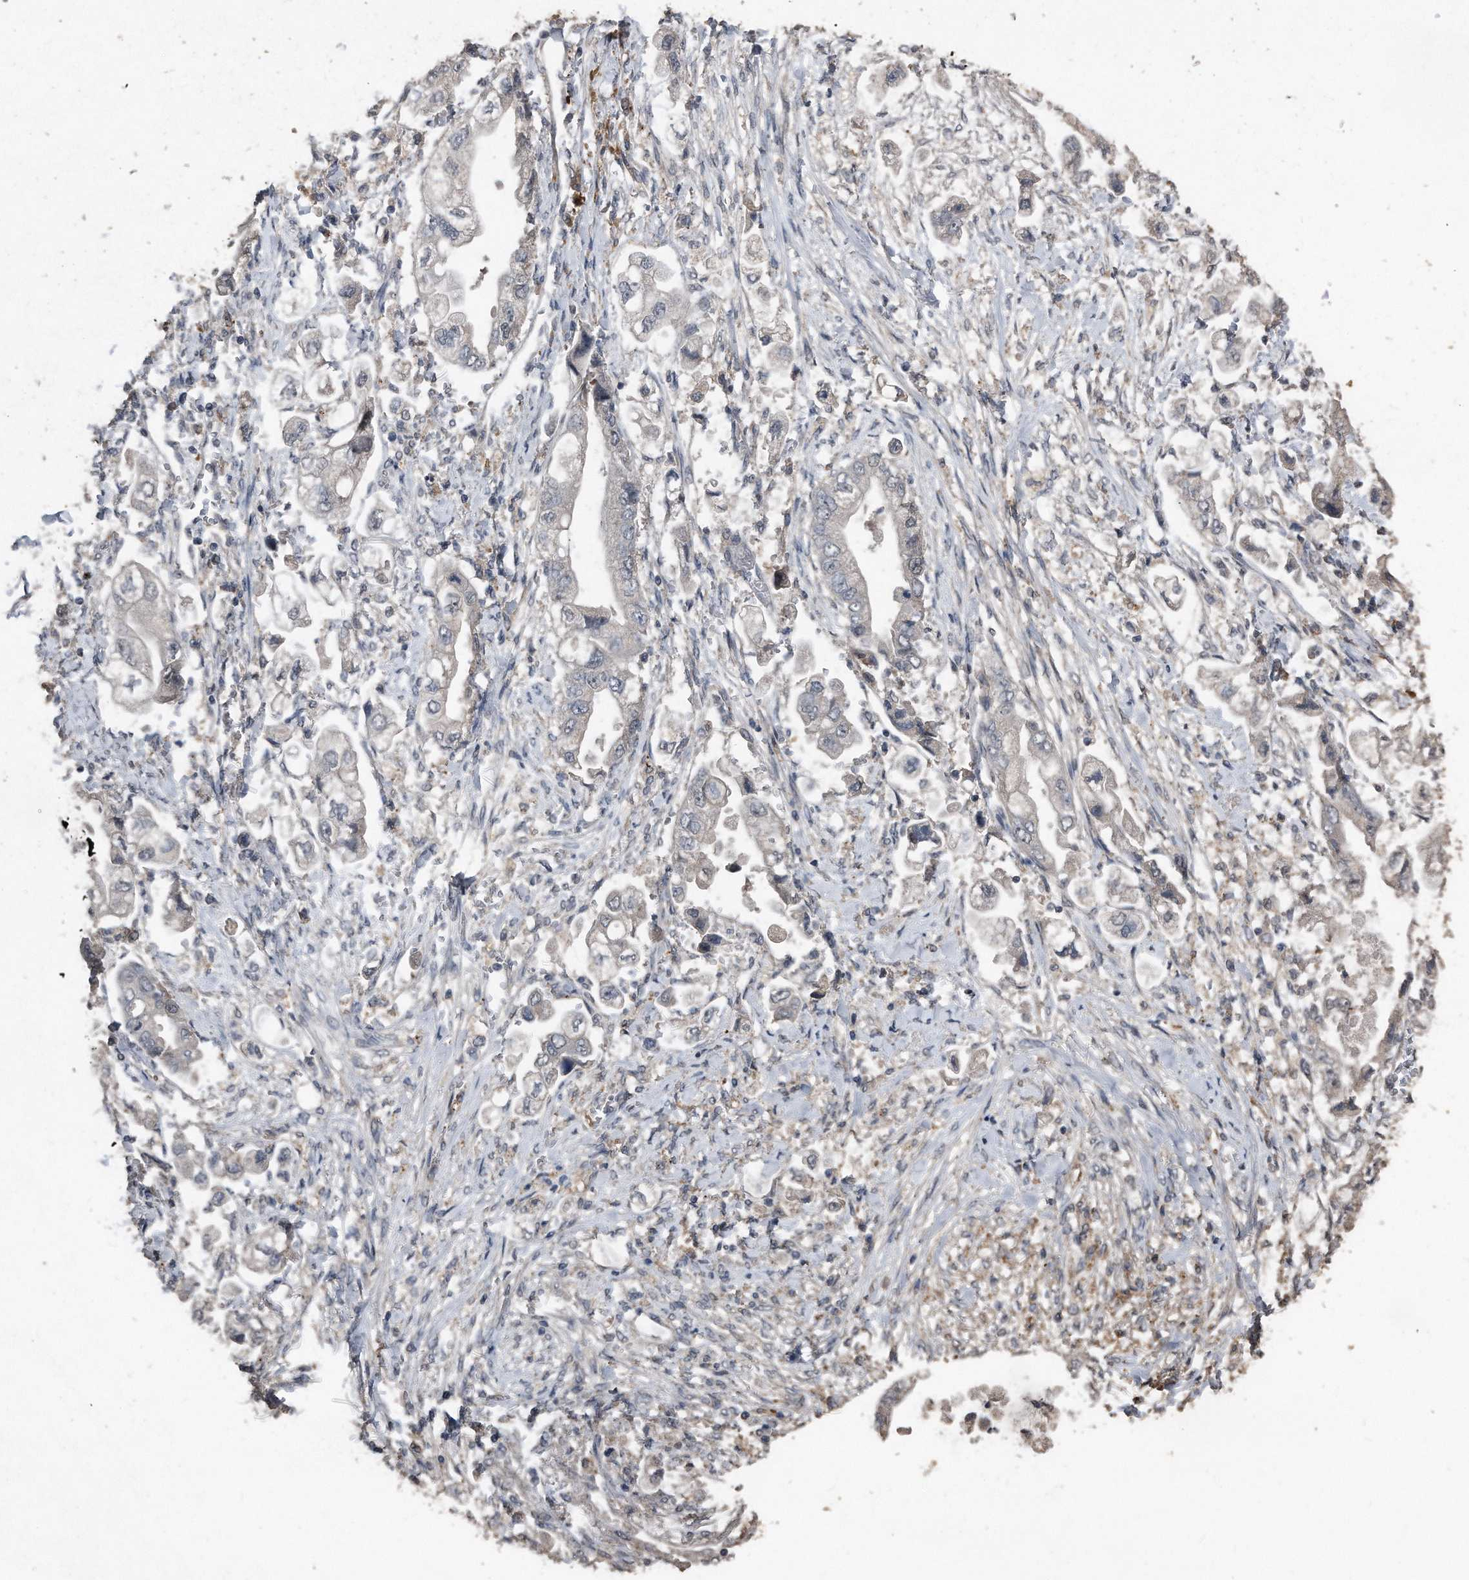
{"staining": {"intensity": "negative", "quantity": "none", "location": "none"}, "tissue": "stomach cancer", "cell_type": "Tumor cells", "image_type": "cancer", "snomed": [{"axis": "morphology", "description": "Adenocarcinoma, NOS"}, {"axis": "topography", "description": "Stomach"}], "caption": "Tumor cells are negative for brown protein staining in adenocarcinoma (stomach).", "gene": "ANKRD10", "patient": {"sex": "male", "age": 62}}